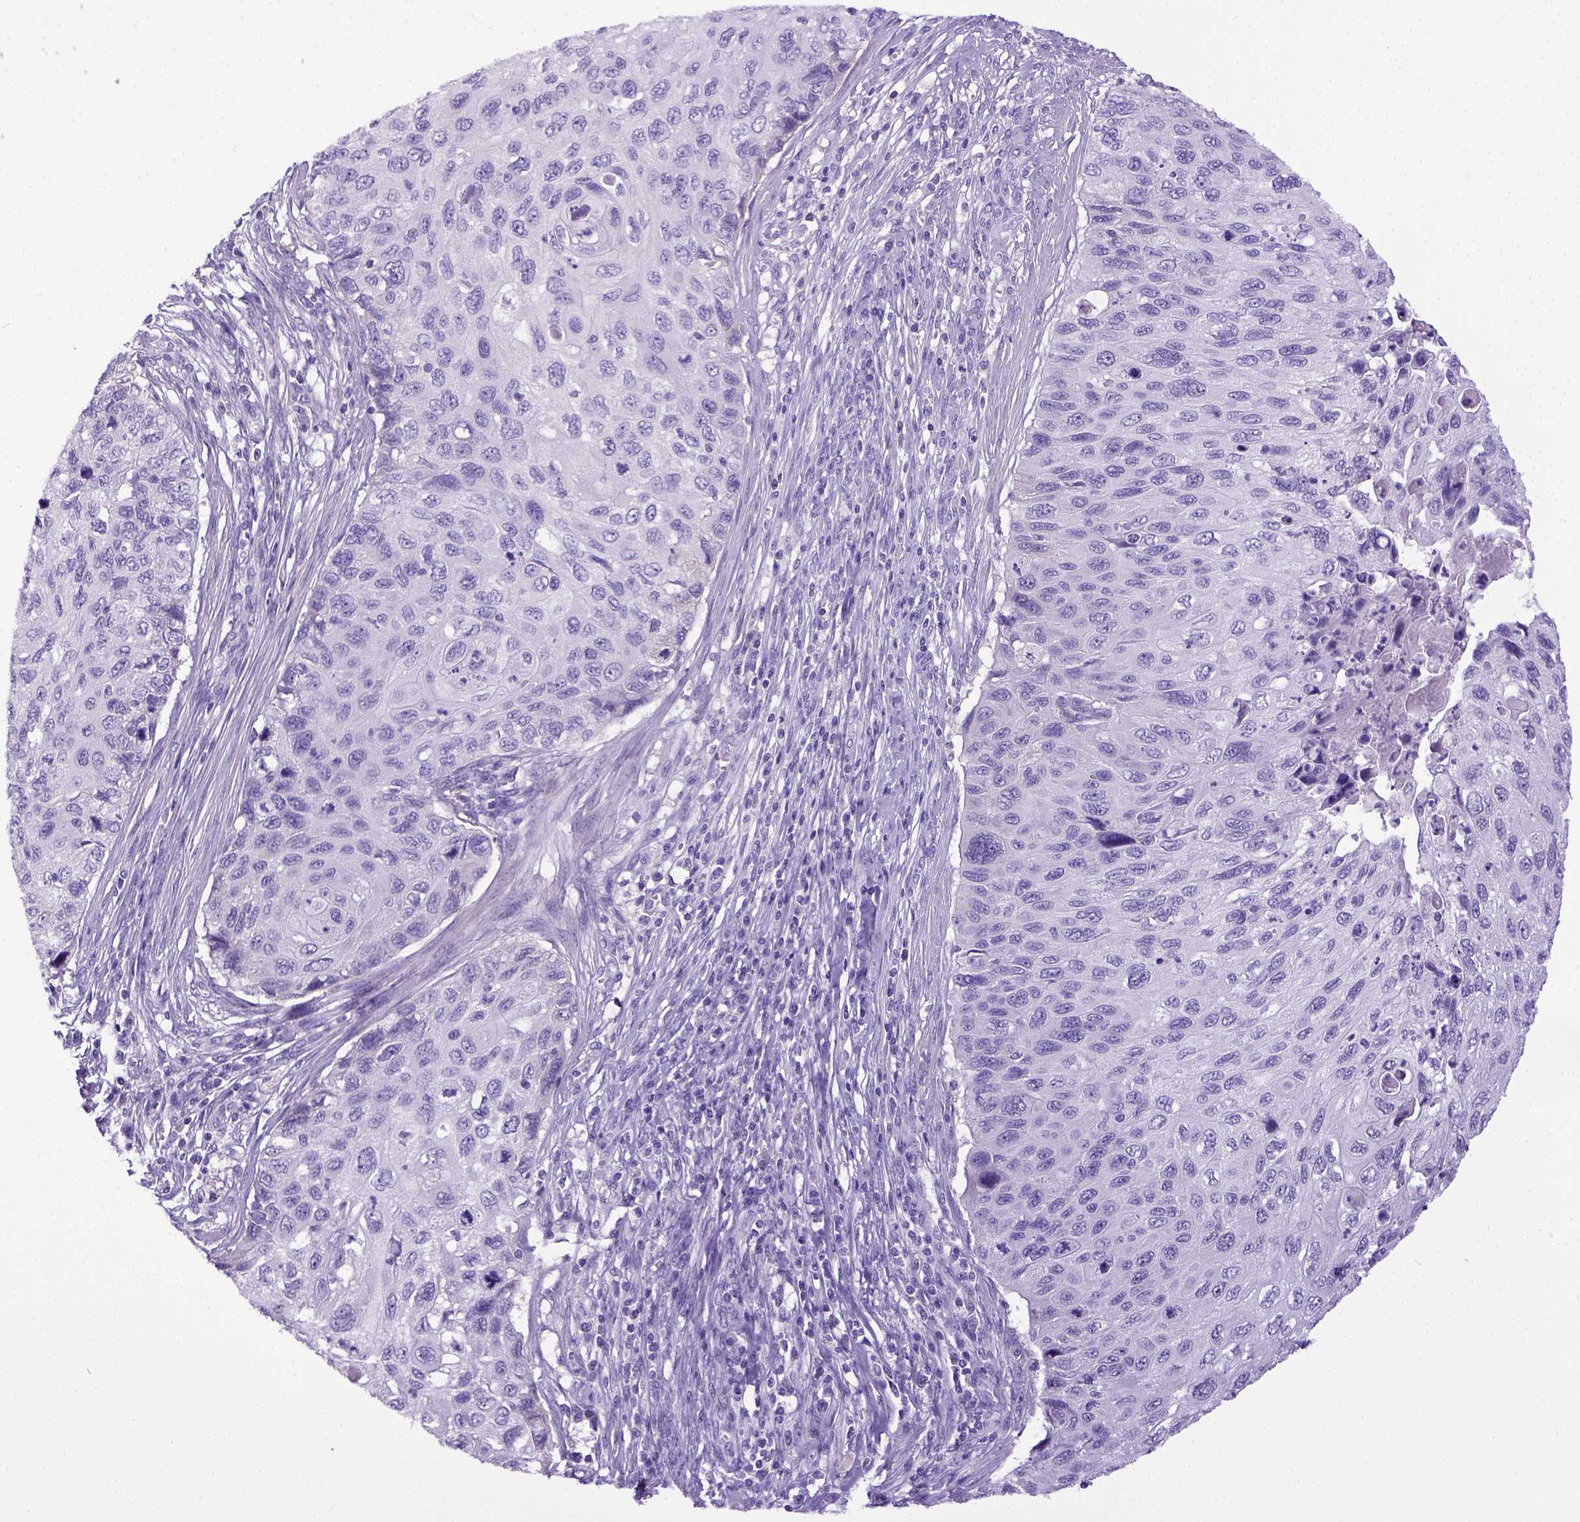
{"staining": {"intensity": "negative", "quantity": "none", "location": "none"}, "tissue": "cervical cancer", "cell_type": "Tumor cells", "image_type": "cancer", "snomed": [{"axis": "morphology", "description": "Squamous cell carcinoma, NOS"}, {"axis": "topography", "description": "Cervix"}], "caption": "Immunohistochemistry (IHC) micrograph of cervical cancer stained for a protein (brown), which shows no expression in tumor cells.", "gene": "ITIH4", "patient": {"sex": "female", "age": 70}}